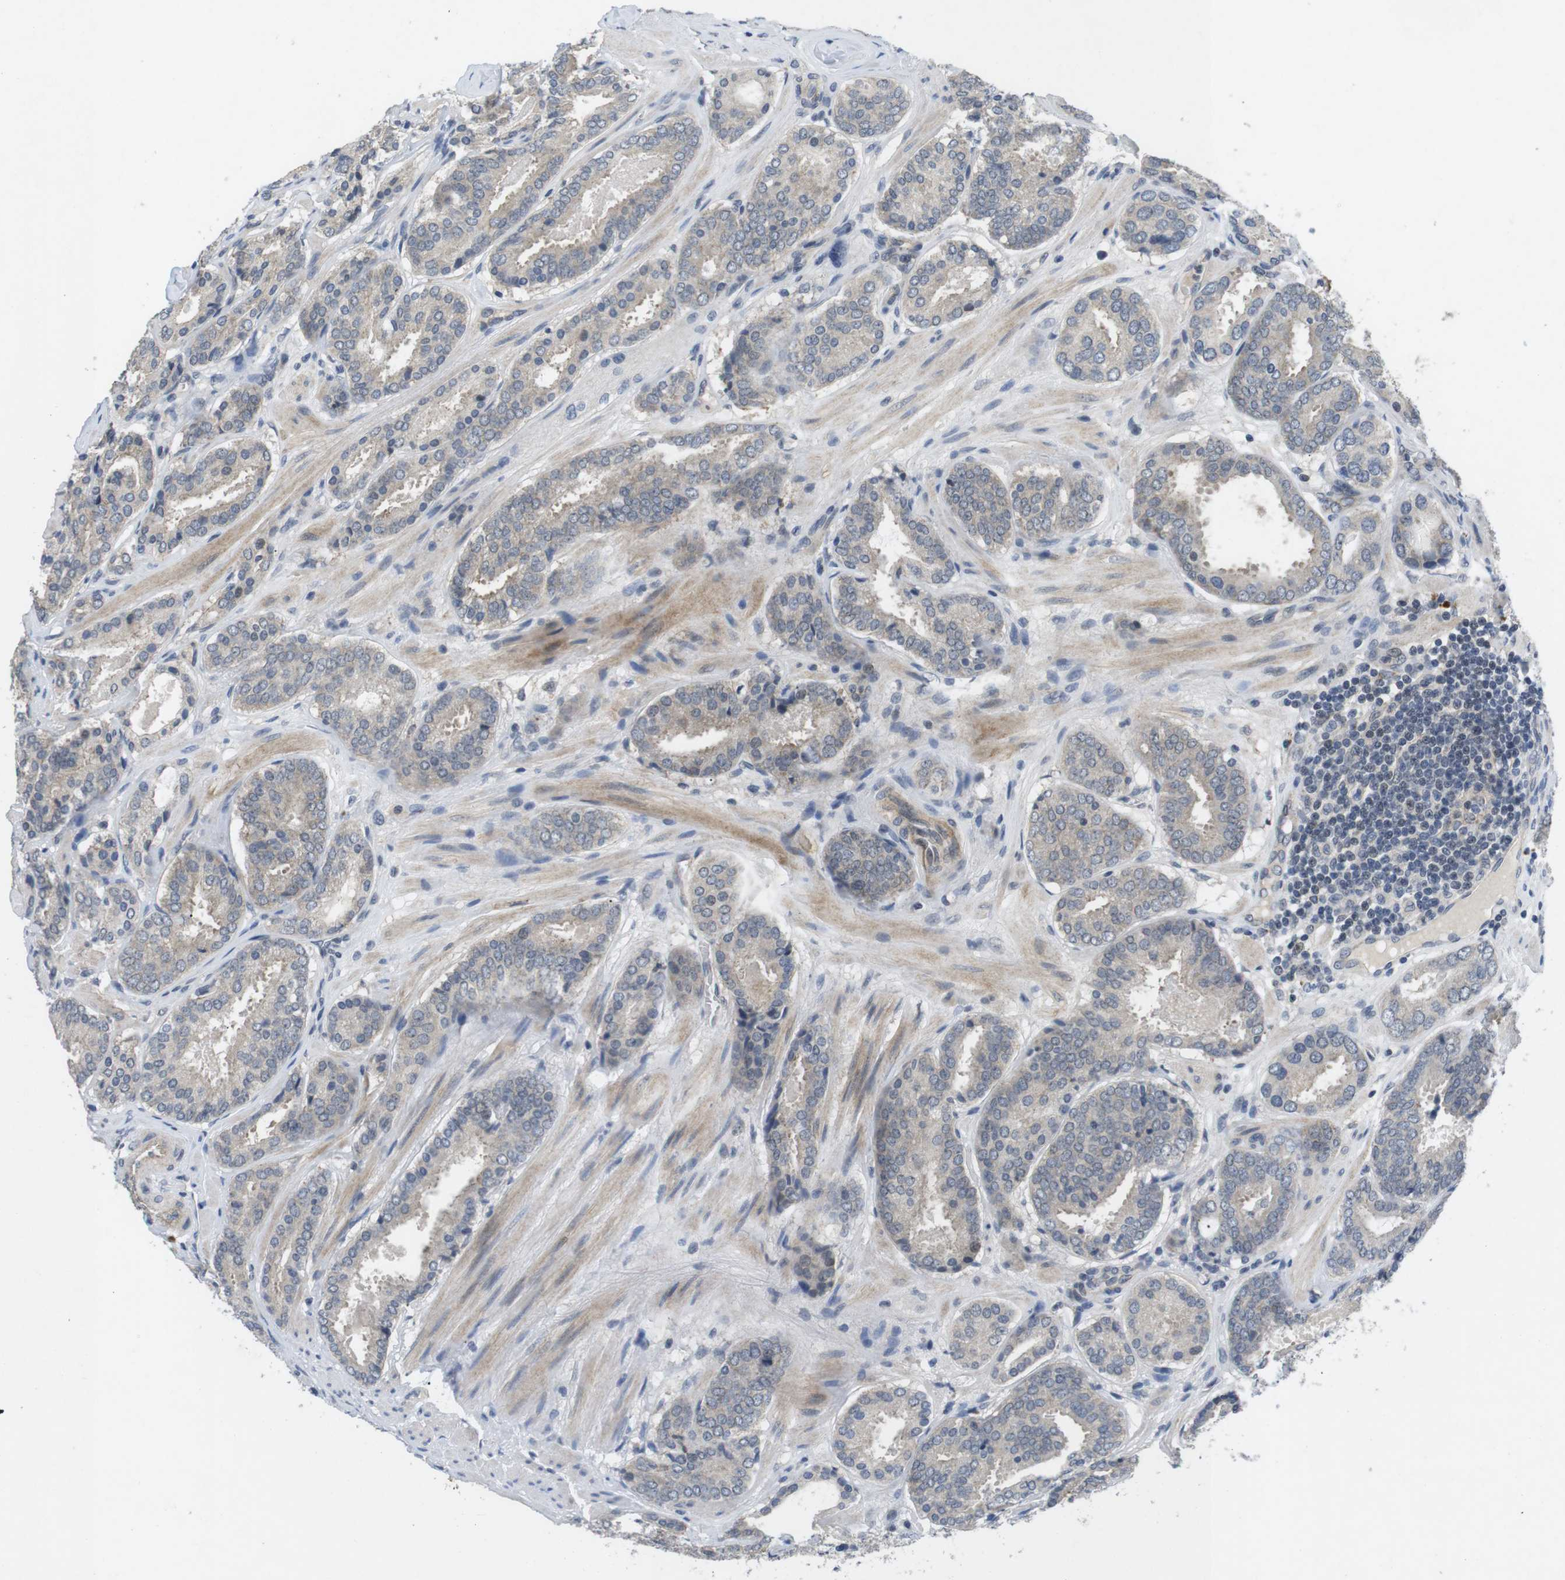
{"staining": {"intensity": "weak", "quantity": "<25%", "location": "cytoplasmic/membranous"}, "tissue": "prostate cancer", "cell_type": "Tumor cells", "image_type": "cancer", "snomed": [{"axis": "morphology", "description": "Adenocarcinoma, Low grade"}, {"axis": "topography", "description": "Prostate"}], "caption": "This is an immunohistochemistry photomicrograph of prostate adenocarcinoma (low-grade). There is no expression in tumor cells.", "gene": "NECTIN1", "patient": {"sex": "male", "age": 69}}